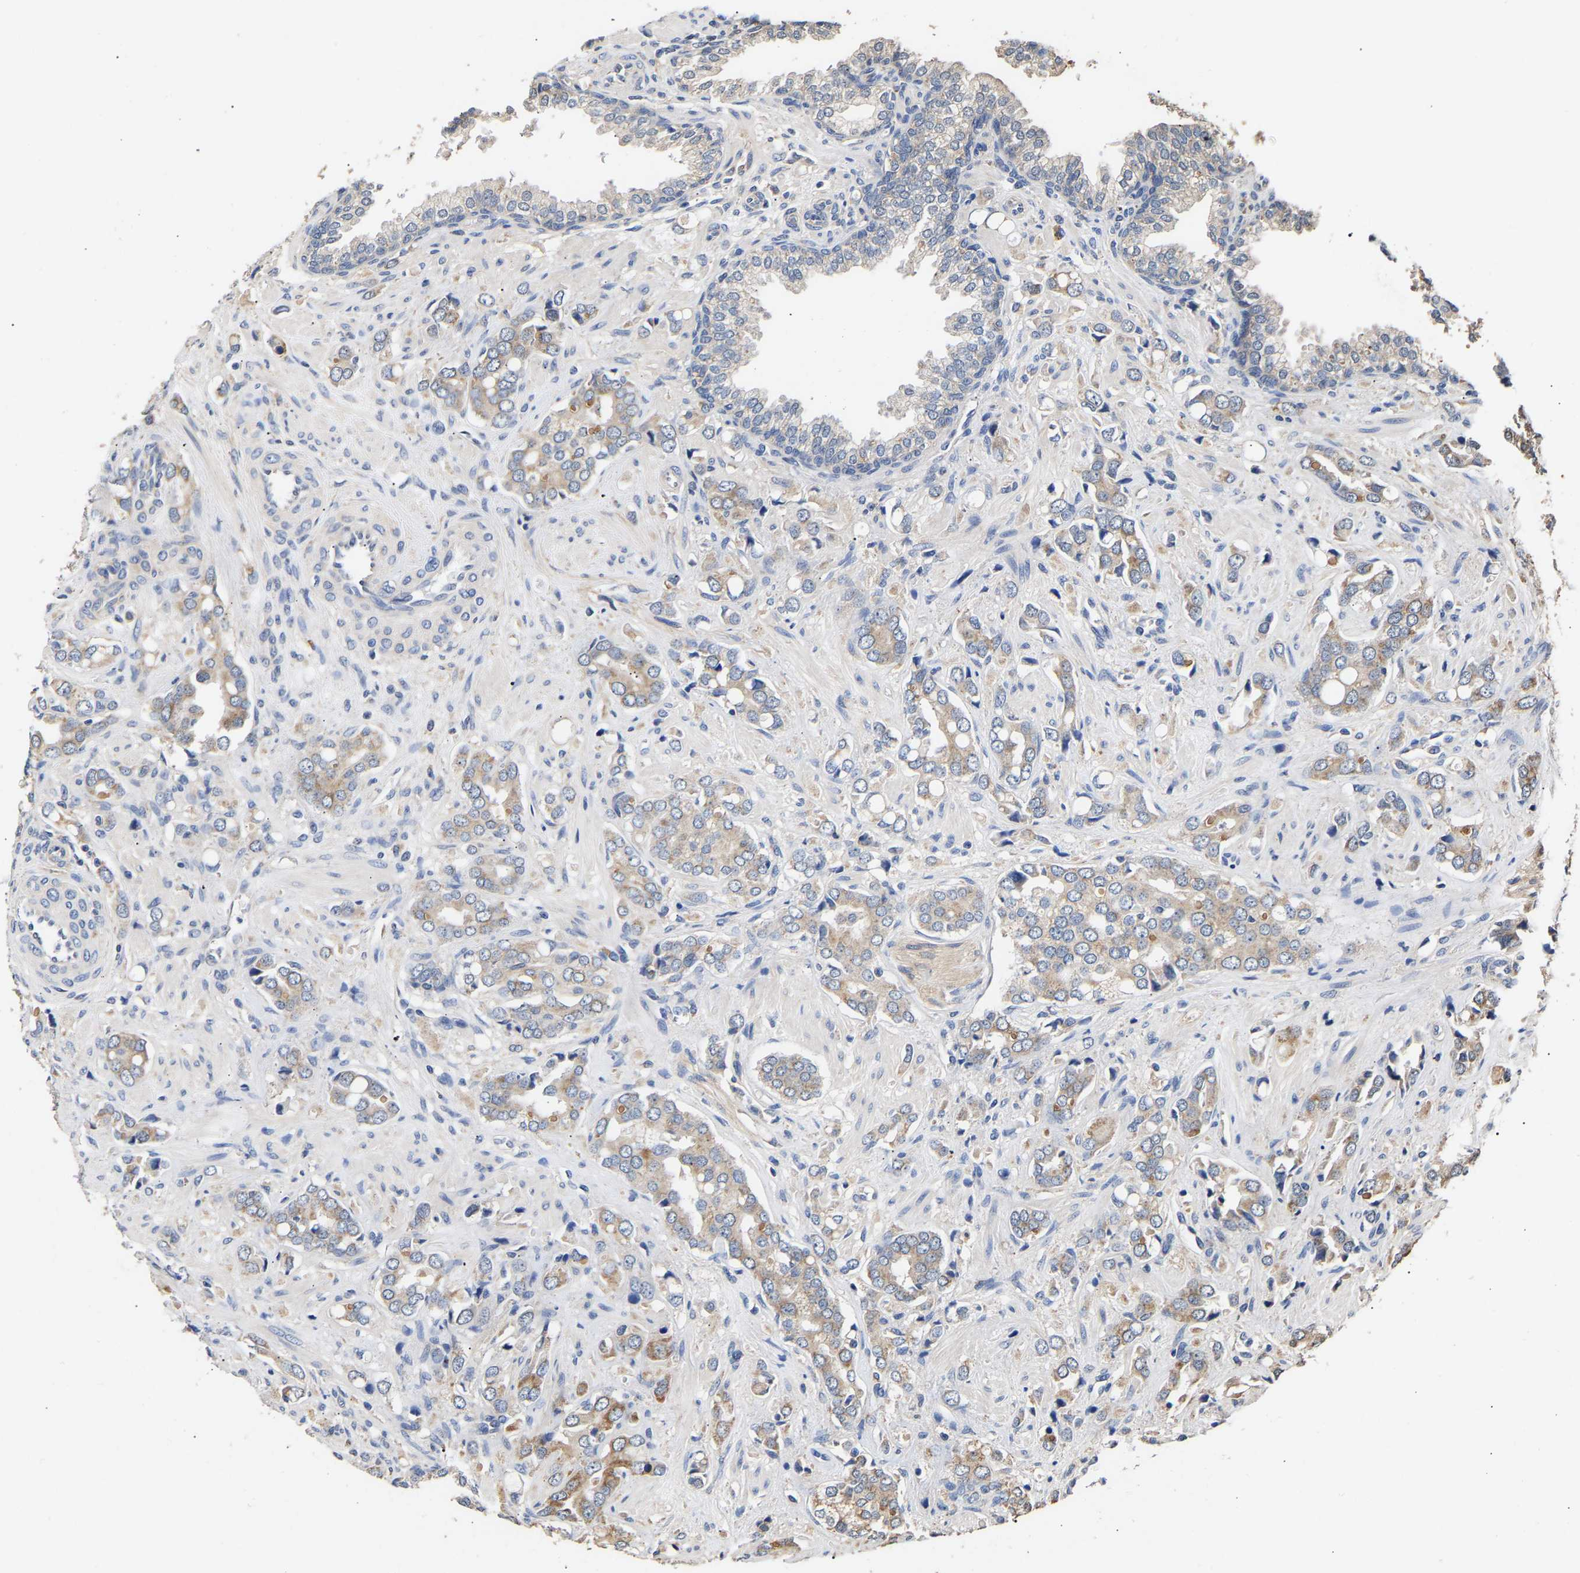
{"staining": {"intensity": "weak", "quantity": ">75%", "location": "cytoplasmic/membranous"}, "tissue": "prostate cancer", "cell_type": "Tumor cells", "image_type": "cancer", "snomed": [{"axis": "morphology", "description": "Adenocarcinoma, High grade"}, {"axis": "topography", "description": "Prostate"}], "caption": "Immunohistochemistry (IHC) (DAB) staining of human prostate high-grade adenocarcinoma displays weak cytoplasmic/membranous protein staining in about >75% of tumor cells. (DAB = brown stain, brightfield microscopy at high magnification).", "gene": "ZNF26", "patient": {"sex": "male", "age": 52}}